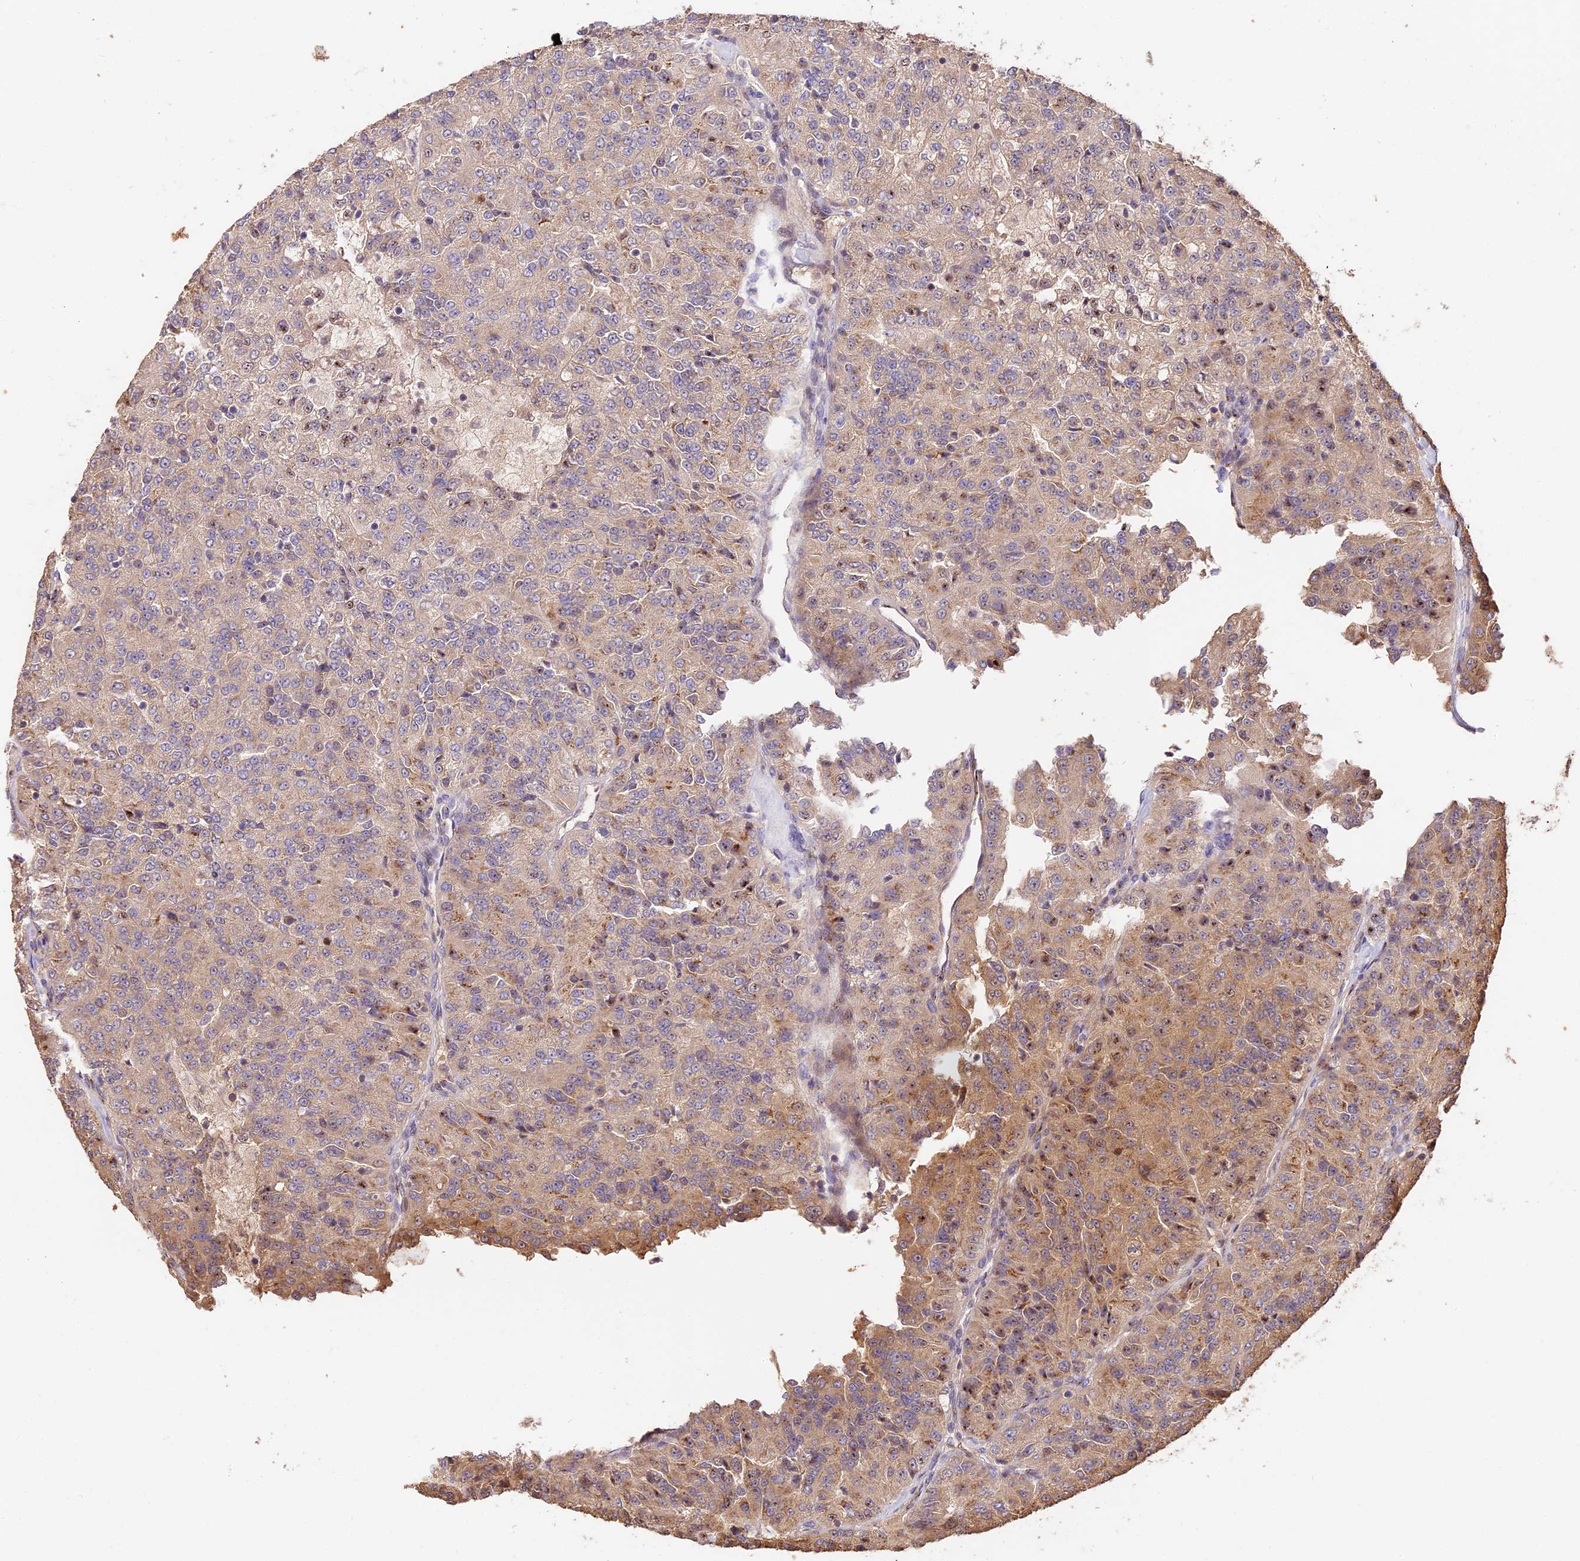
{"staining": {"intensity": "weak", "quantity": "<25%", "location": "cytoplasmic/membranous"}, "tissue": "renal cancer", "cell_type": "Tumor cells", "image_type": "cancer", "snomed": [{"axis": "morphology", "description": "Adenocarcinoma, NOS"}, {"axis": "topography", "description": "Kidney"}], "caption": "Human renal cancer (adenocarcinoma) stained for a protein using immunohistochemistry (IHC) shows no positivity in tumor cells.", "gene": "PPP1R37", "patient": {"sex": "female", "age": 63}}